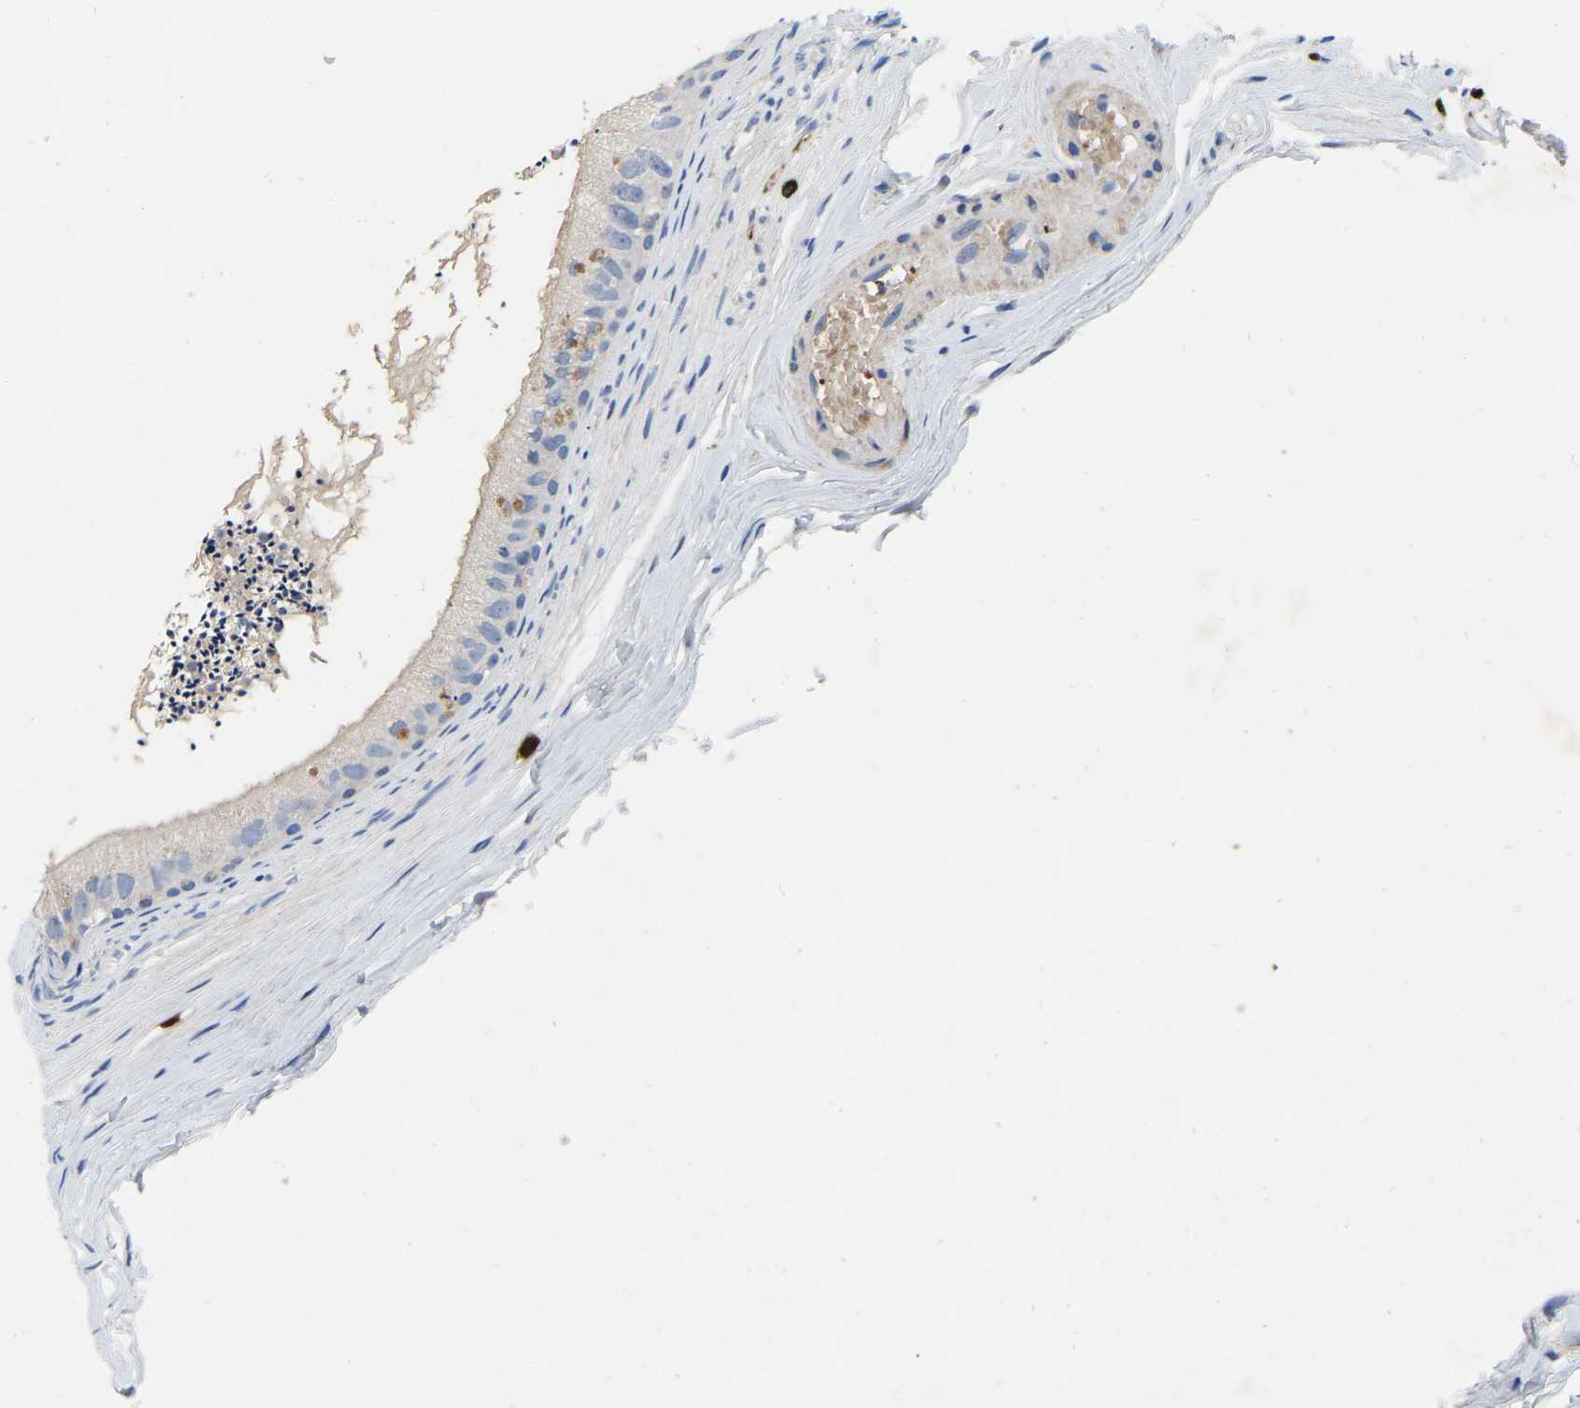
{"staining": {"intensity": "moderate", "quantity": "<25%", "location": "cytoplasmic/membranous"}, "tissue": "epididymis", "cell_type": "Glandular cells", "image_type": "normal", "snomed": [{"axis": "morphology", "description": "Normal tissue, NOS"}, {"axis": "topography", "description": "Epididymis"}], "caption": "Protein staining shows moderate cytoplasmic/membranous expression in approximately <25% of glandular cells in benign epididymis.", "gene": "RAB27B", "patient": {"sex": "male", "age": 56}}